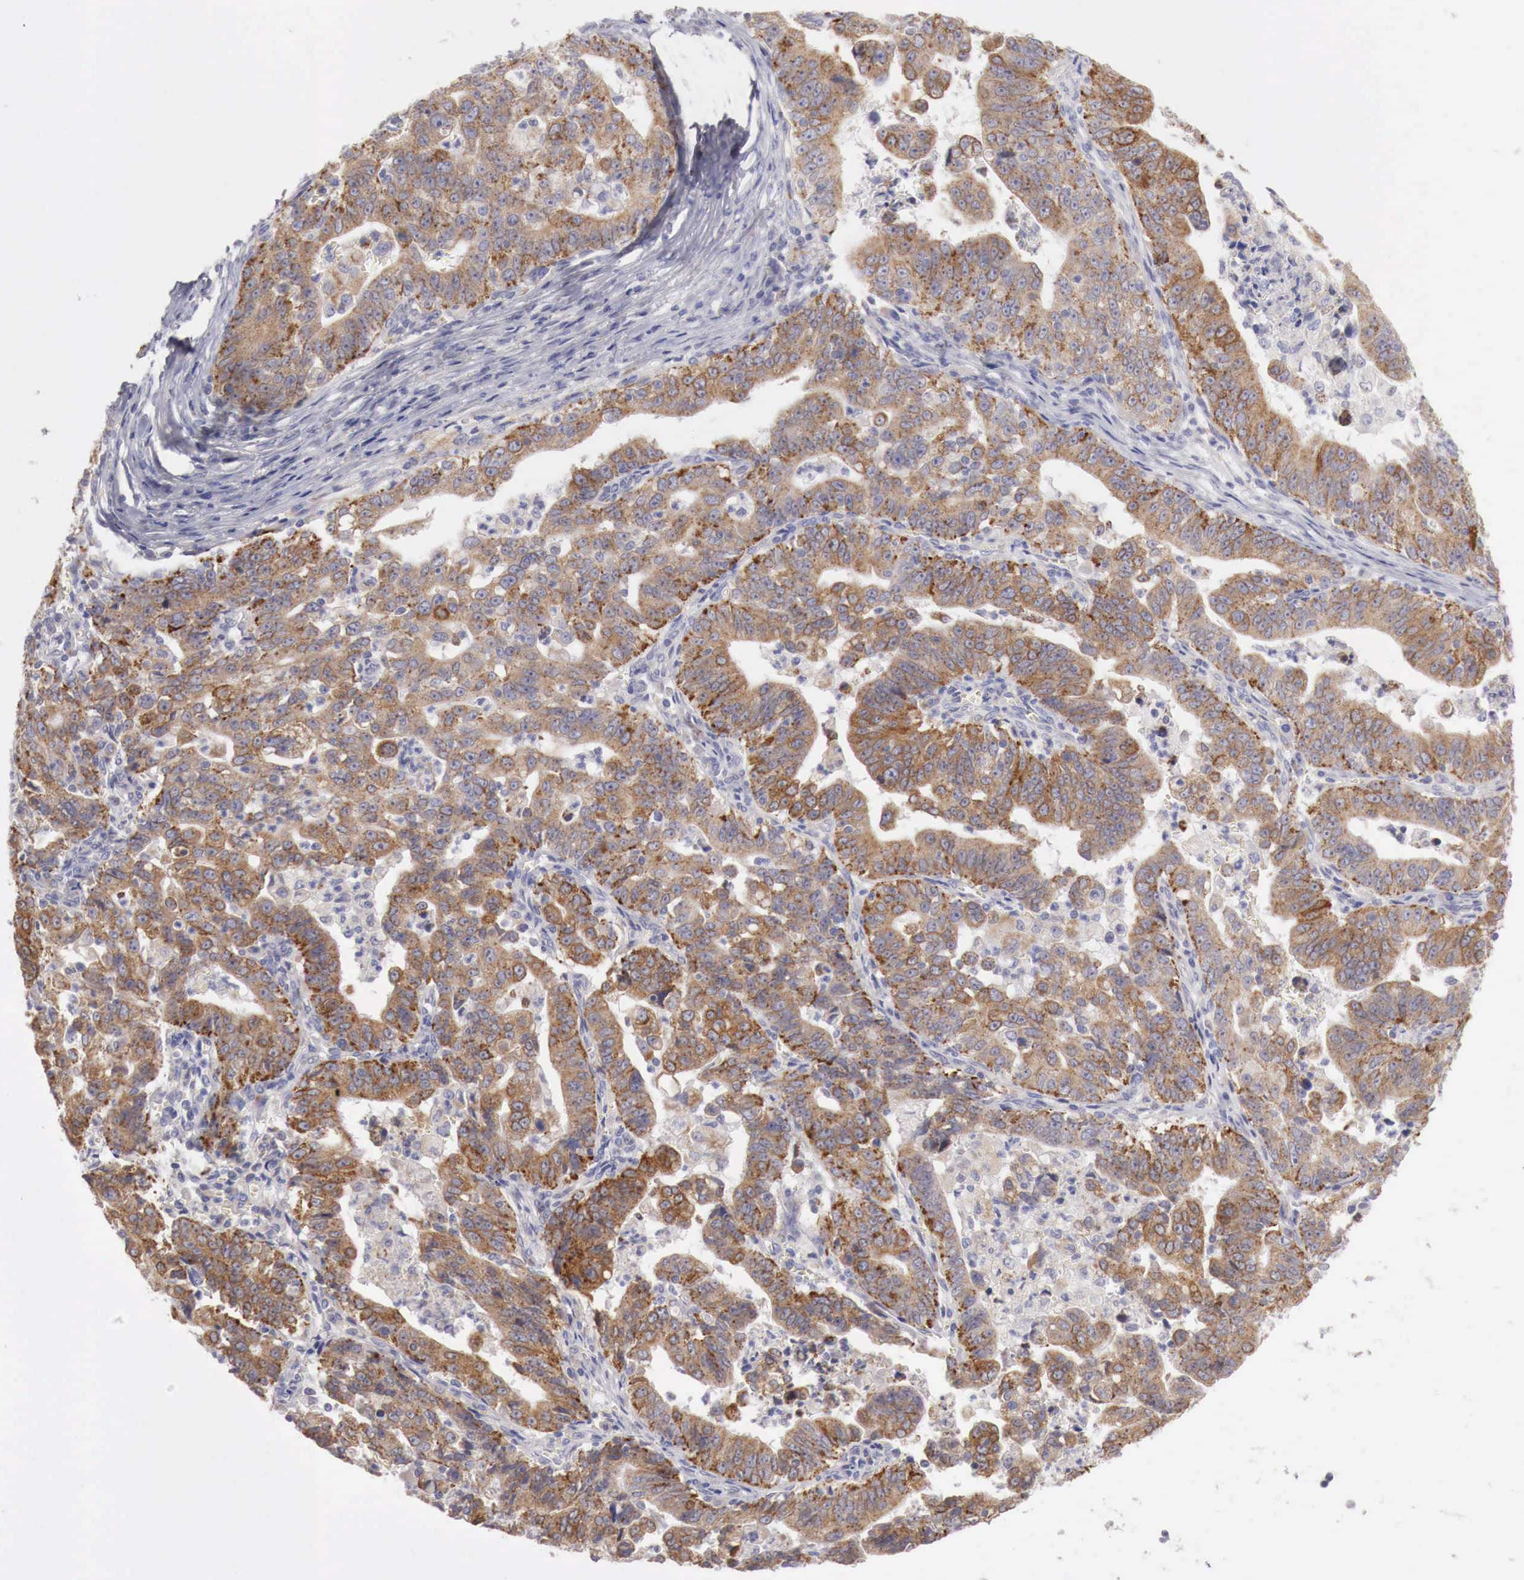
{"staining": {"intensity": "strong", "quantity": ">75%", "location": "cytoplasmic/membranous"}, "tissue": "stomach cancer", "cell_type": "Tumor cells", "image_type": "cancer", "snomed": [{"axis": "morphology", "description": "Adenocarcinoma, NOS"}, {"axis": "topography", "description": "Stomach, upper"}], "caption": "Strong cytoplasmic/membranous positivity for a protein is identified in approximately >75% of tumor cells of adenocarcinoma (stomach) using IHC.", "gene": "NSDHL", "patient": {"sex": "female", "age": 50}}